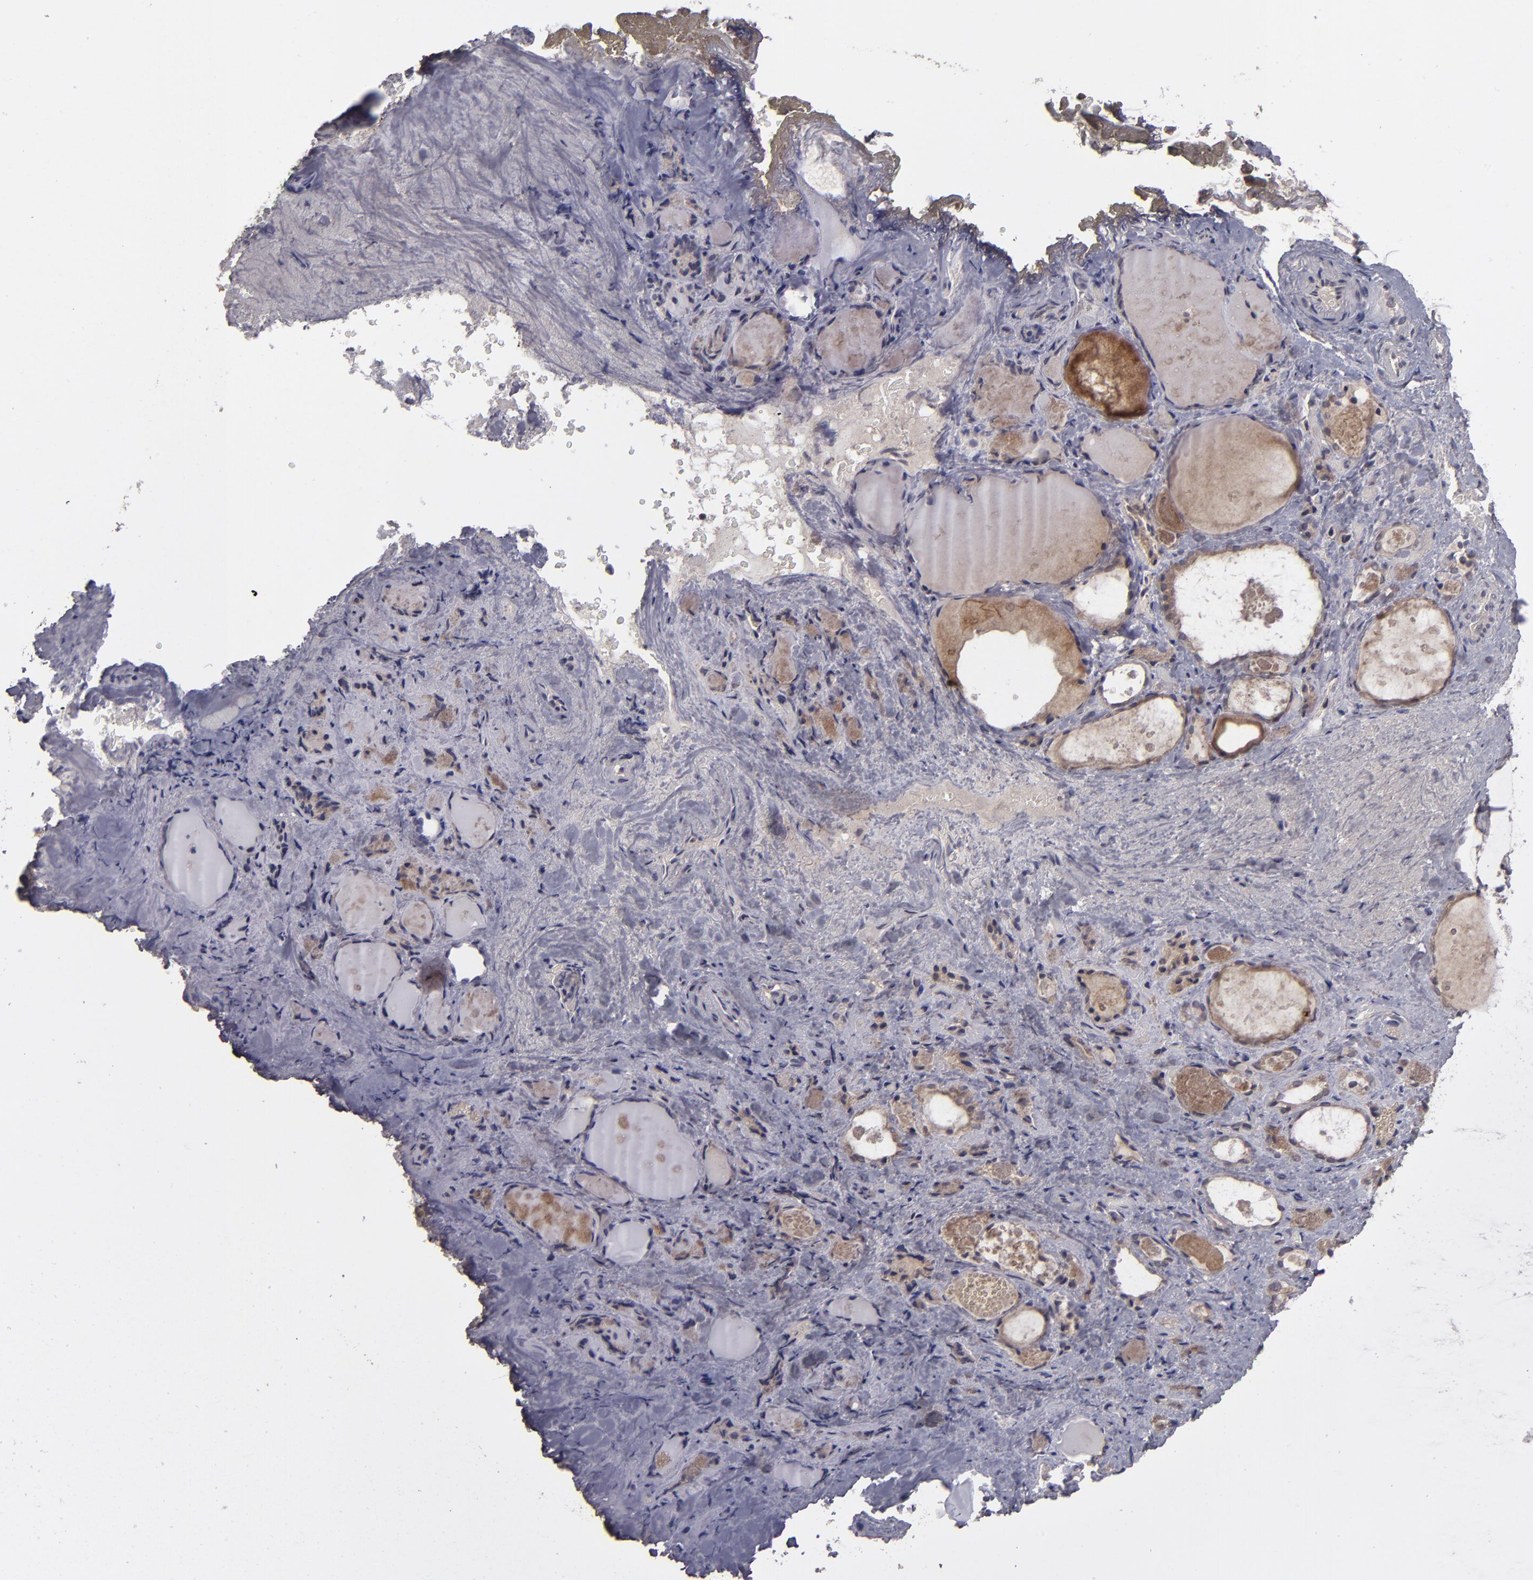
{"staining": {"intensity": "weak", "quantity": ">75%", "location": "cytoplasmic/membranous"}, "tissue": "thyroid gland", "cell_type": "Glandular cells", "image_type": "normal", "snomed": [{"axis": "morphology", "description": "Normal tissue, NOS"}, {"axis": "topography", "description": "Thyroid gland"}], "caption": "Thyroid gland stained with DAB (3,3'-diaminobenzidine) immunohistochemistry (IHC) shows low levels of weak cytoplasmic/membranous staining in approximately >75% of glandular cells.", "gene": "TYMS", "patient": {"sex": "female", "age": 75}}